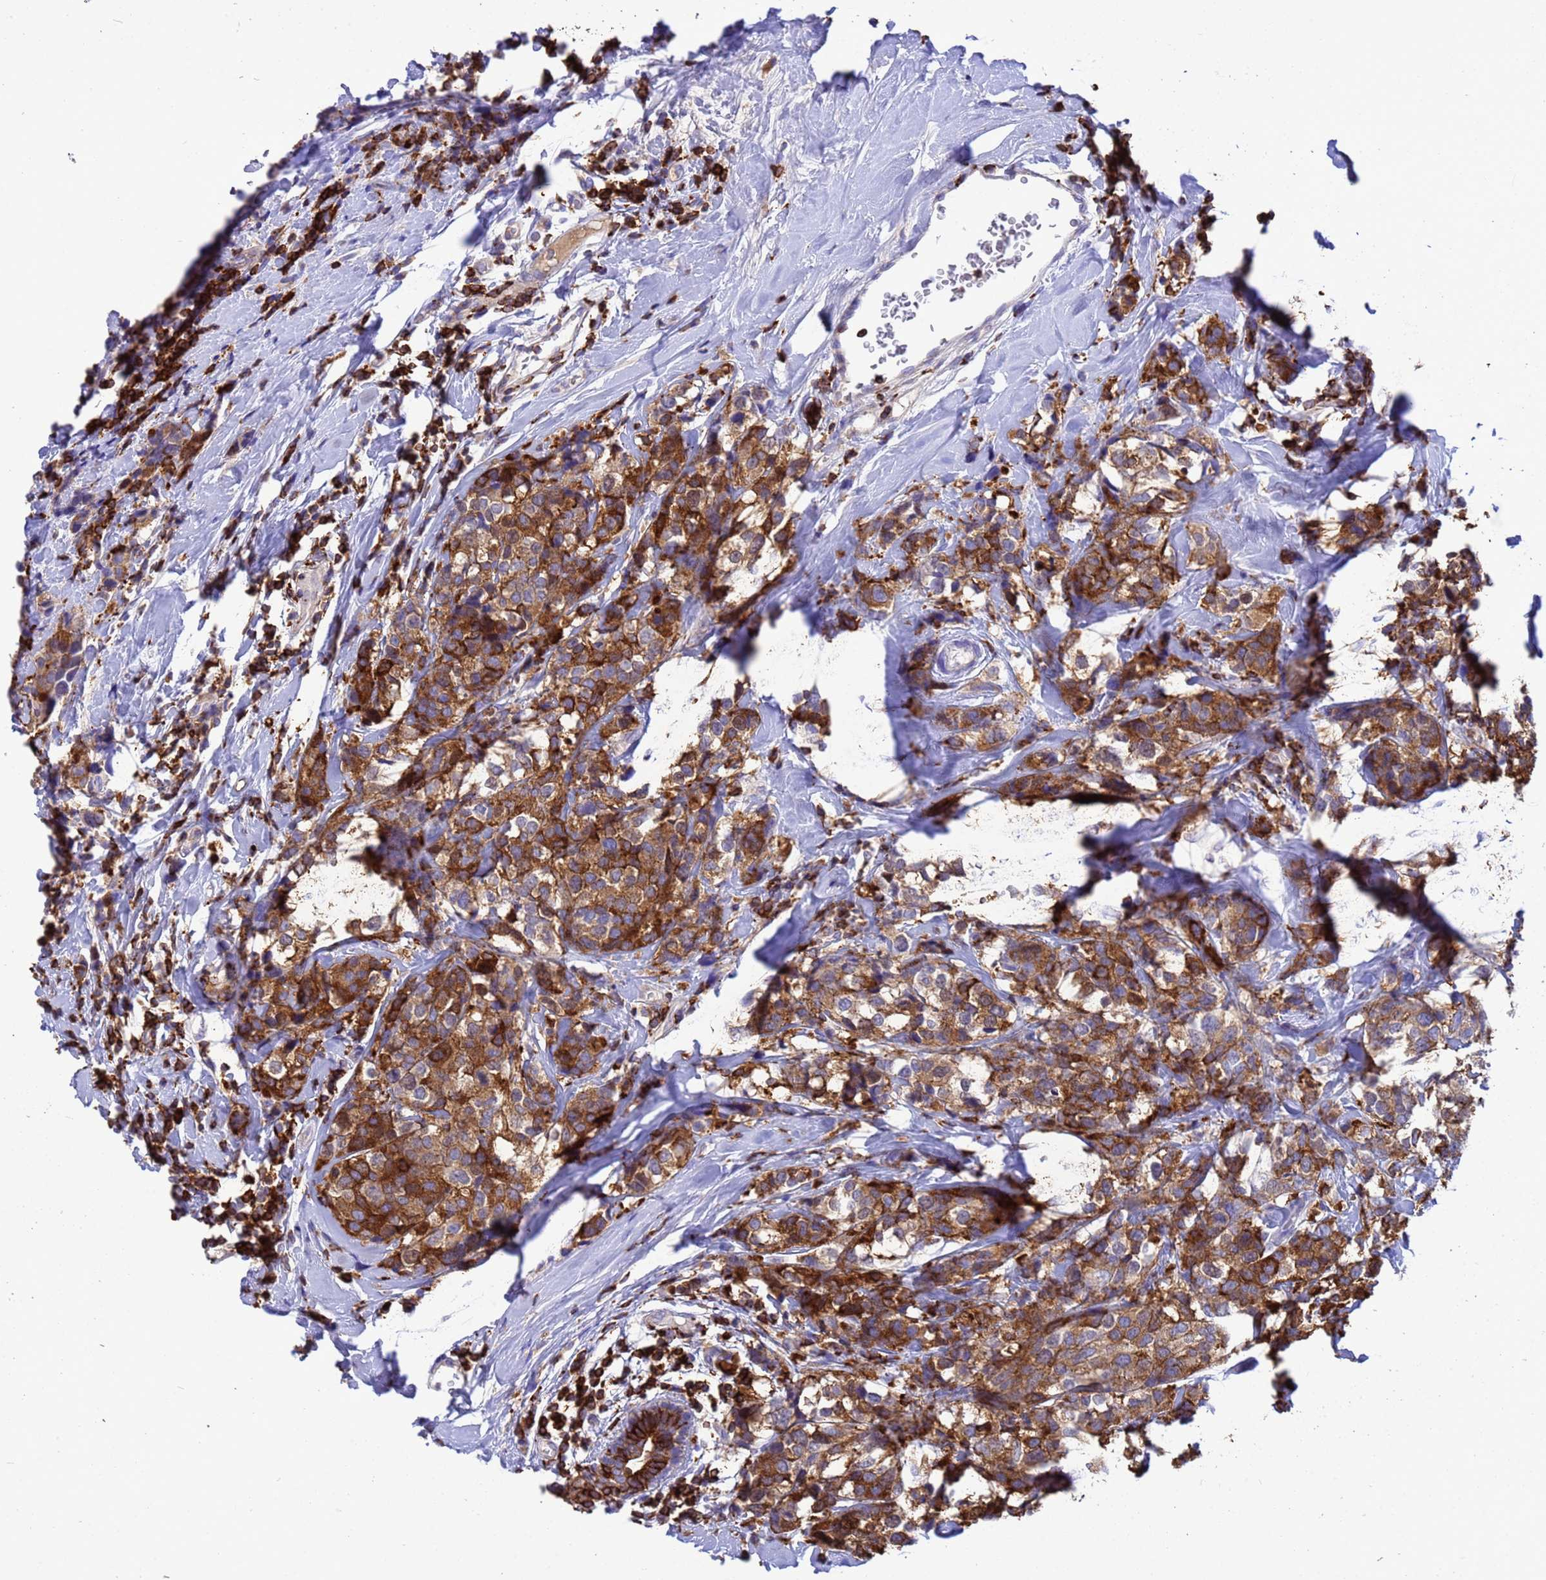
{"staining": {"intensity": "moderate", "quantity": ">75%", "location": "cytoplasmic/membranous"}, "tissue": "breast cancer", "cell_type": "Tumor cells", "image_type": "cancer", "snomed": [{"axis": "morphology", "description": "Lobular carcinoma"}, {"axis": "topography", "description": "Breast"}], "caption": "Immunohistochemical staining of human breast cancer displays medium levels of moderate cytoplasmic/membranous protein positivity in approximately >75% of tumor cells.", "gene": "EZR", "patient": {"sex": "female", "age": 59}}